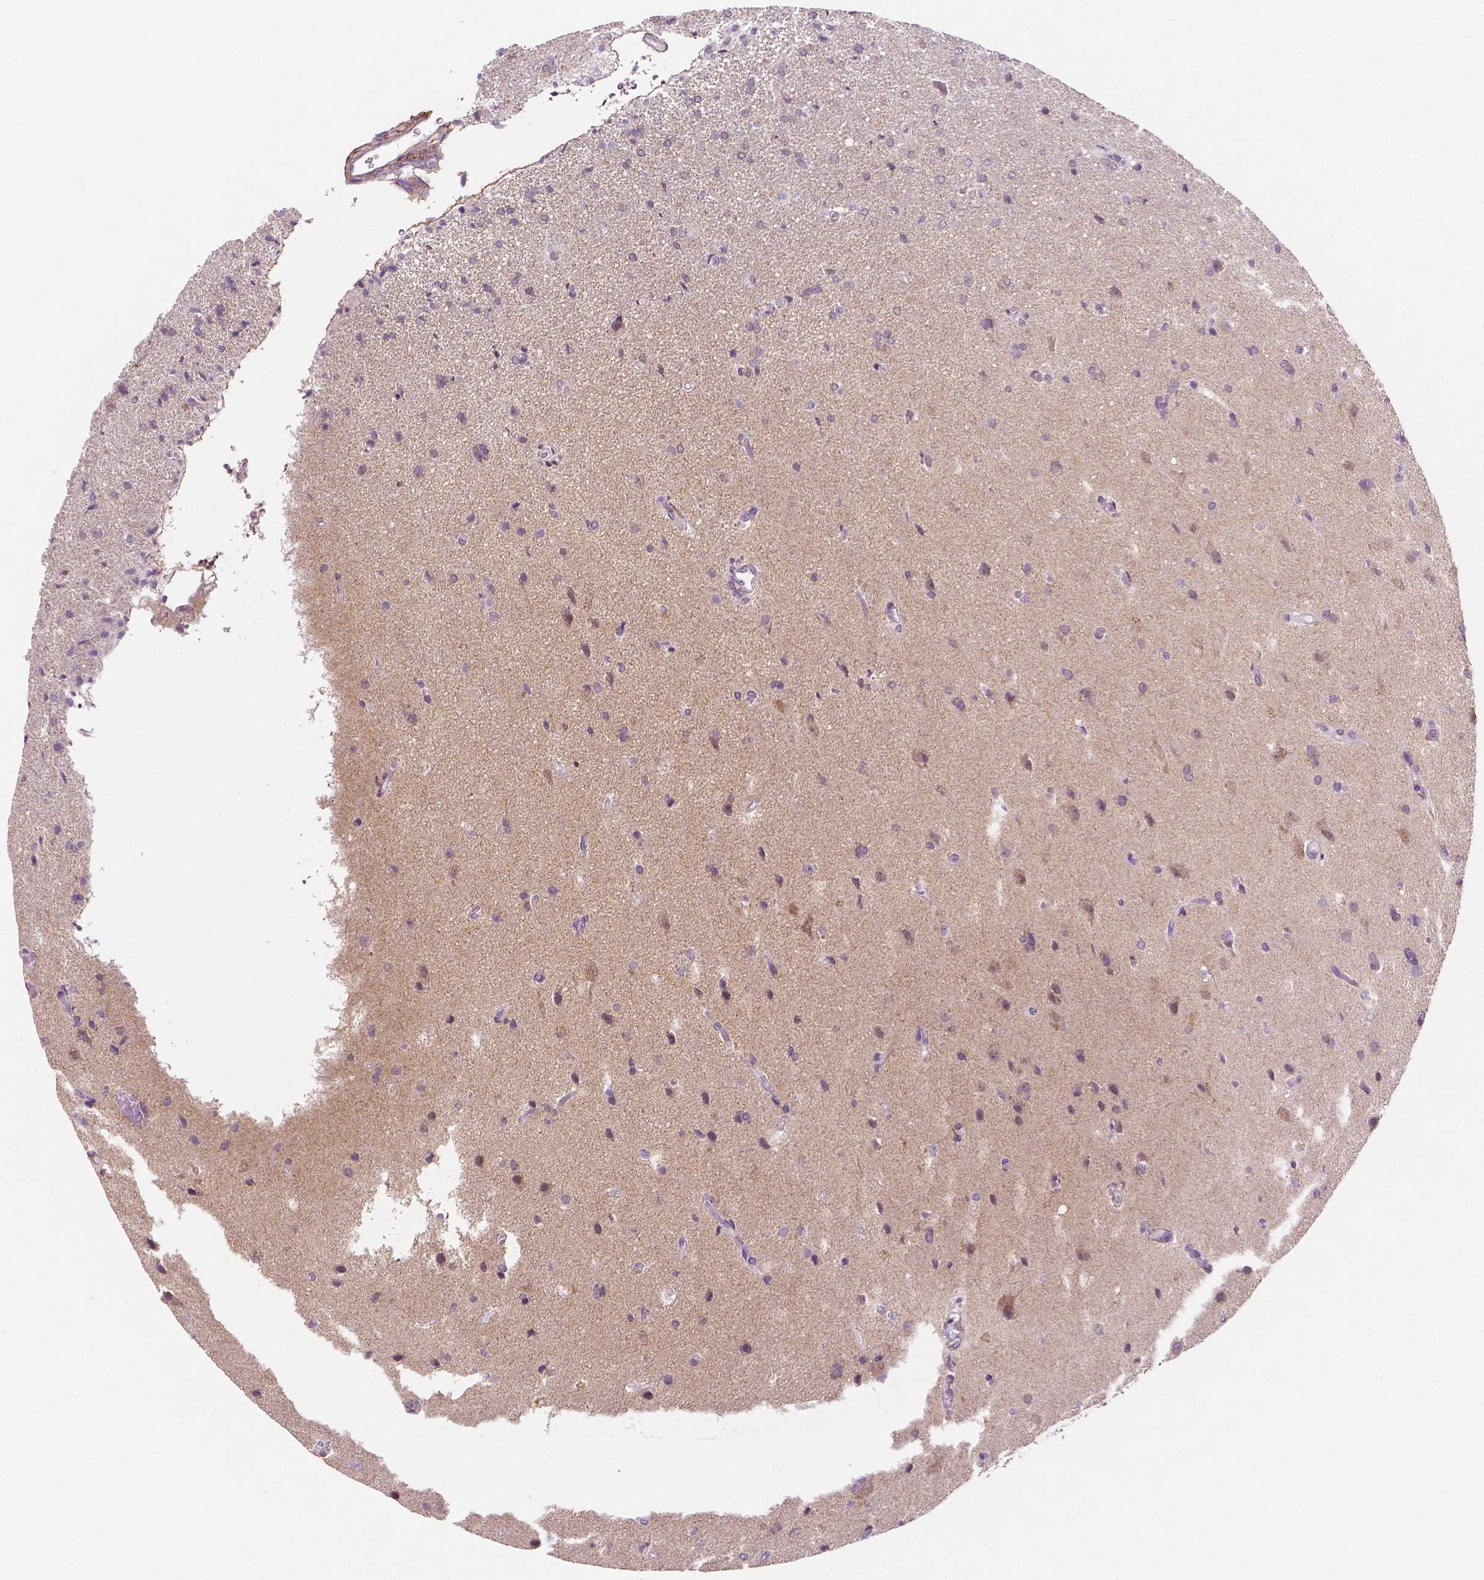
{"staining": {"intensity": "negative", "quantity": "none", "location": "none"}, "tissue": "glioma", "cell_type": "Tumor cells", "image_type": "cancer", "snomed": [{"axis": "morphology", "description": "Glioma, malignant, High grade"}, {"axis": "topography", "description": "Brain"}], "caption": "Malignant glioma (high-grade) was stained to show a protein in brown. There is no significant positivity in tumor cells. The staining was performed using DAB to visualize the protein expression in brown, while the nuclei were stained in blue with hematoxylin (Magnification: 20x).", "gene": "DLG2", "patient": {"sex": "male", "age": 68}}